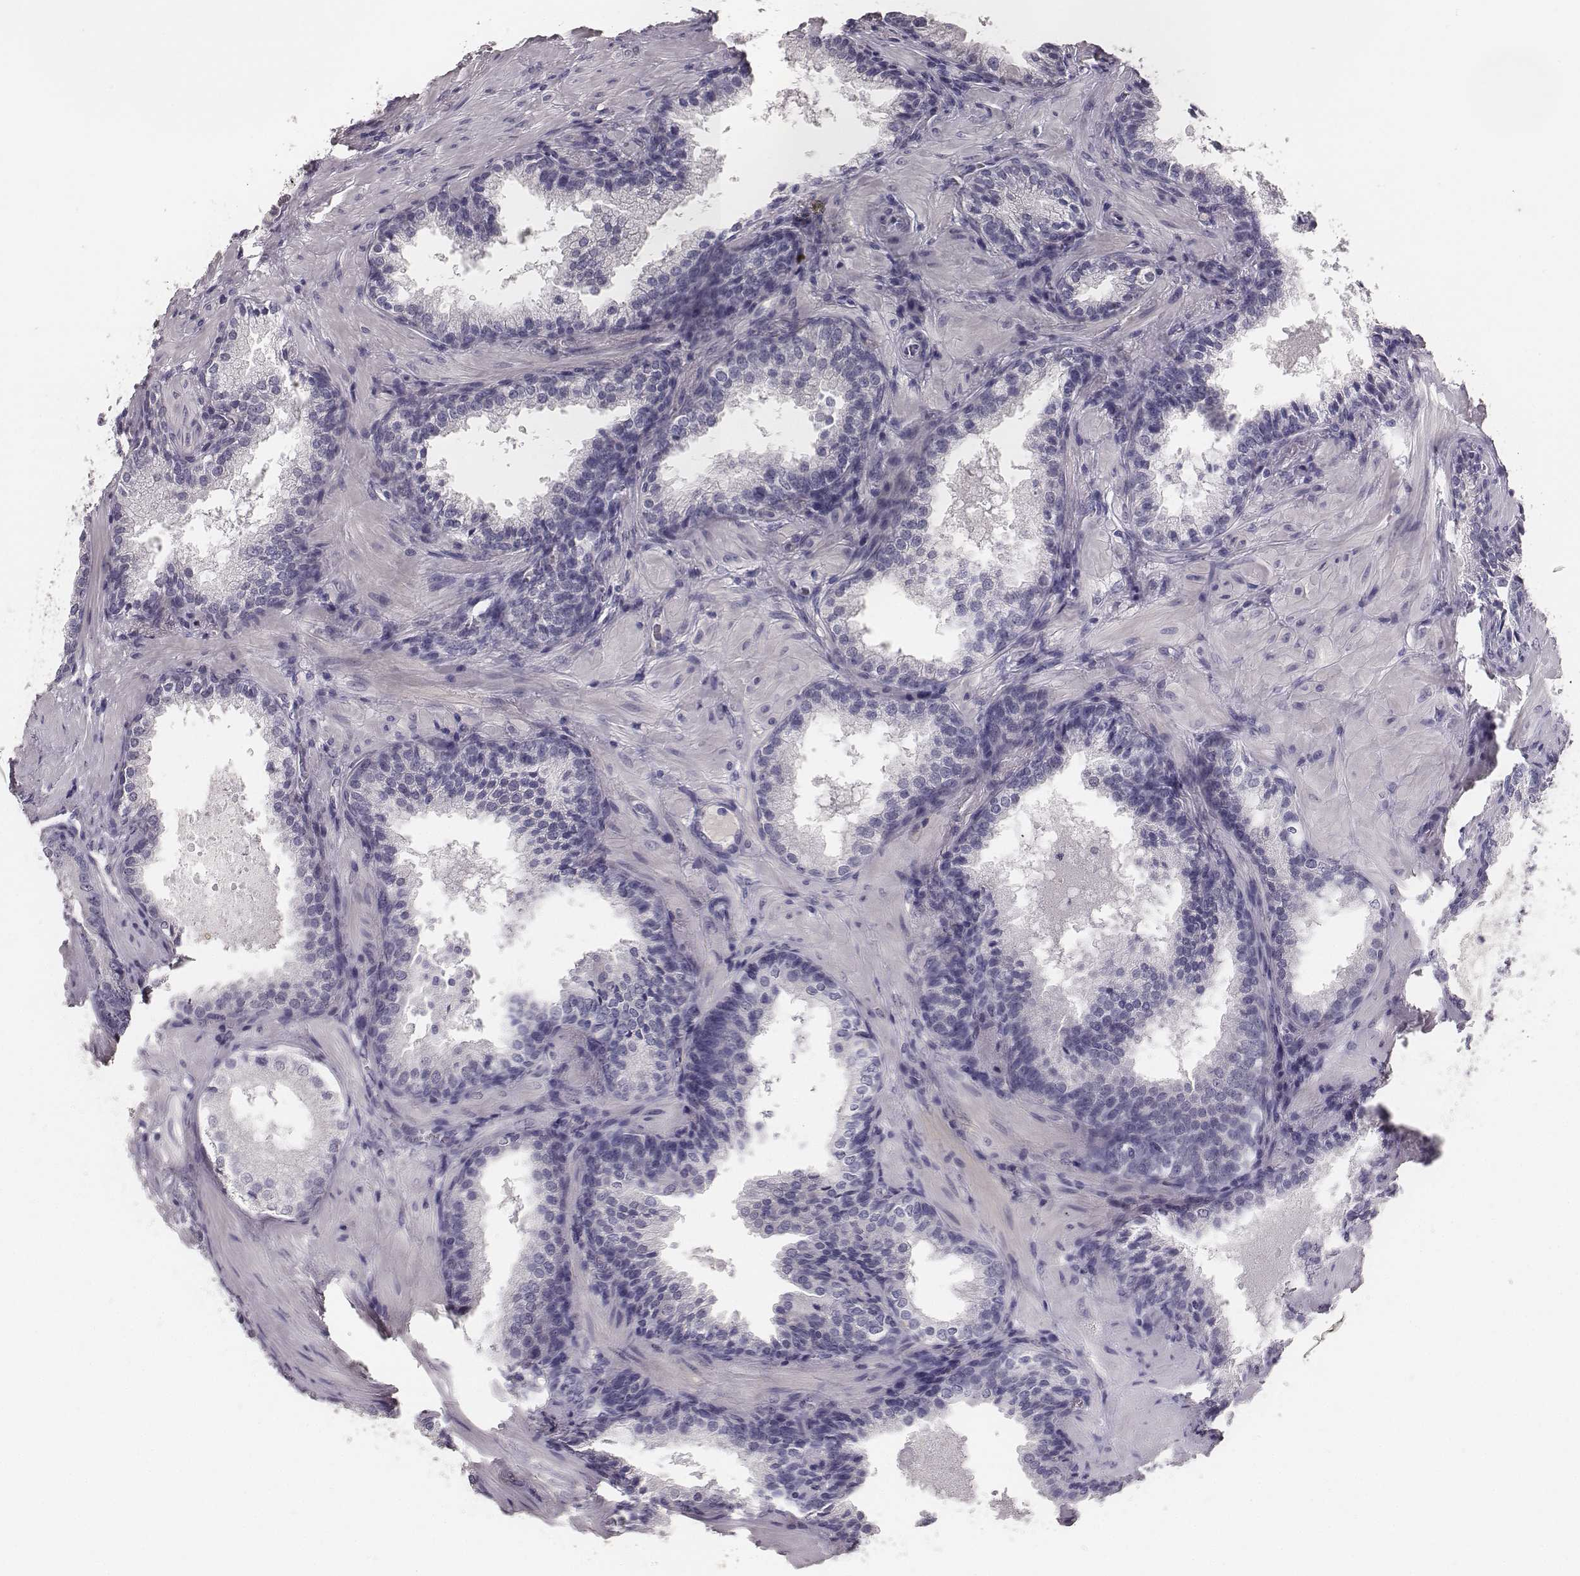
{"staining": {"intensity": "negative", "quantity": "none", "location": "none"}, "tissue": "prostate cancer", "cell_type": "Tumor cells", "image_type": "cancer", "snomed": [{"axis": "morphology", "description": "Adenocarcinoma, Low grade"}, {"axis": "topography", "description": "Prostate"}], "caption": "Micrograph shows no protein expression in tumor cells of prostate cancer tissue.", "gene": "MYH6", "patient": {"sex": "male", "age": 56}}